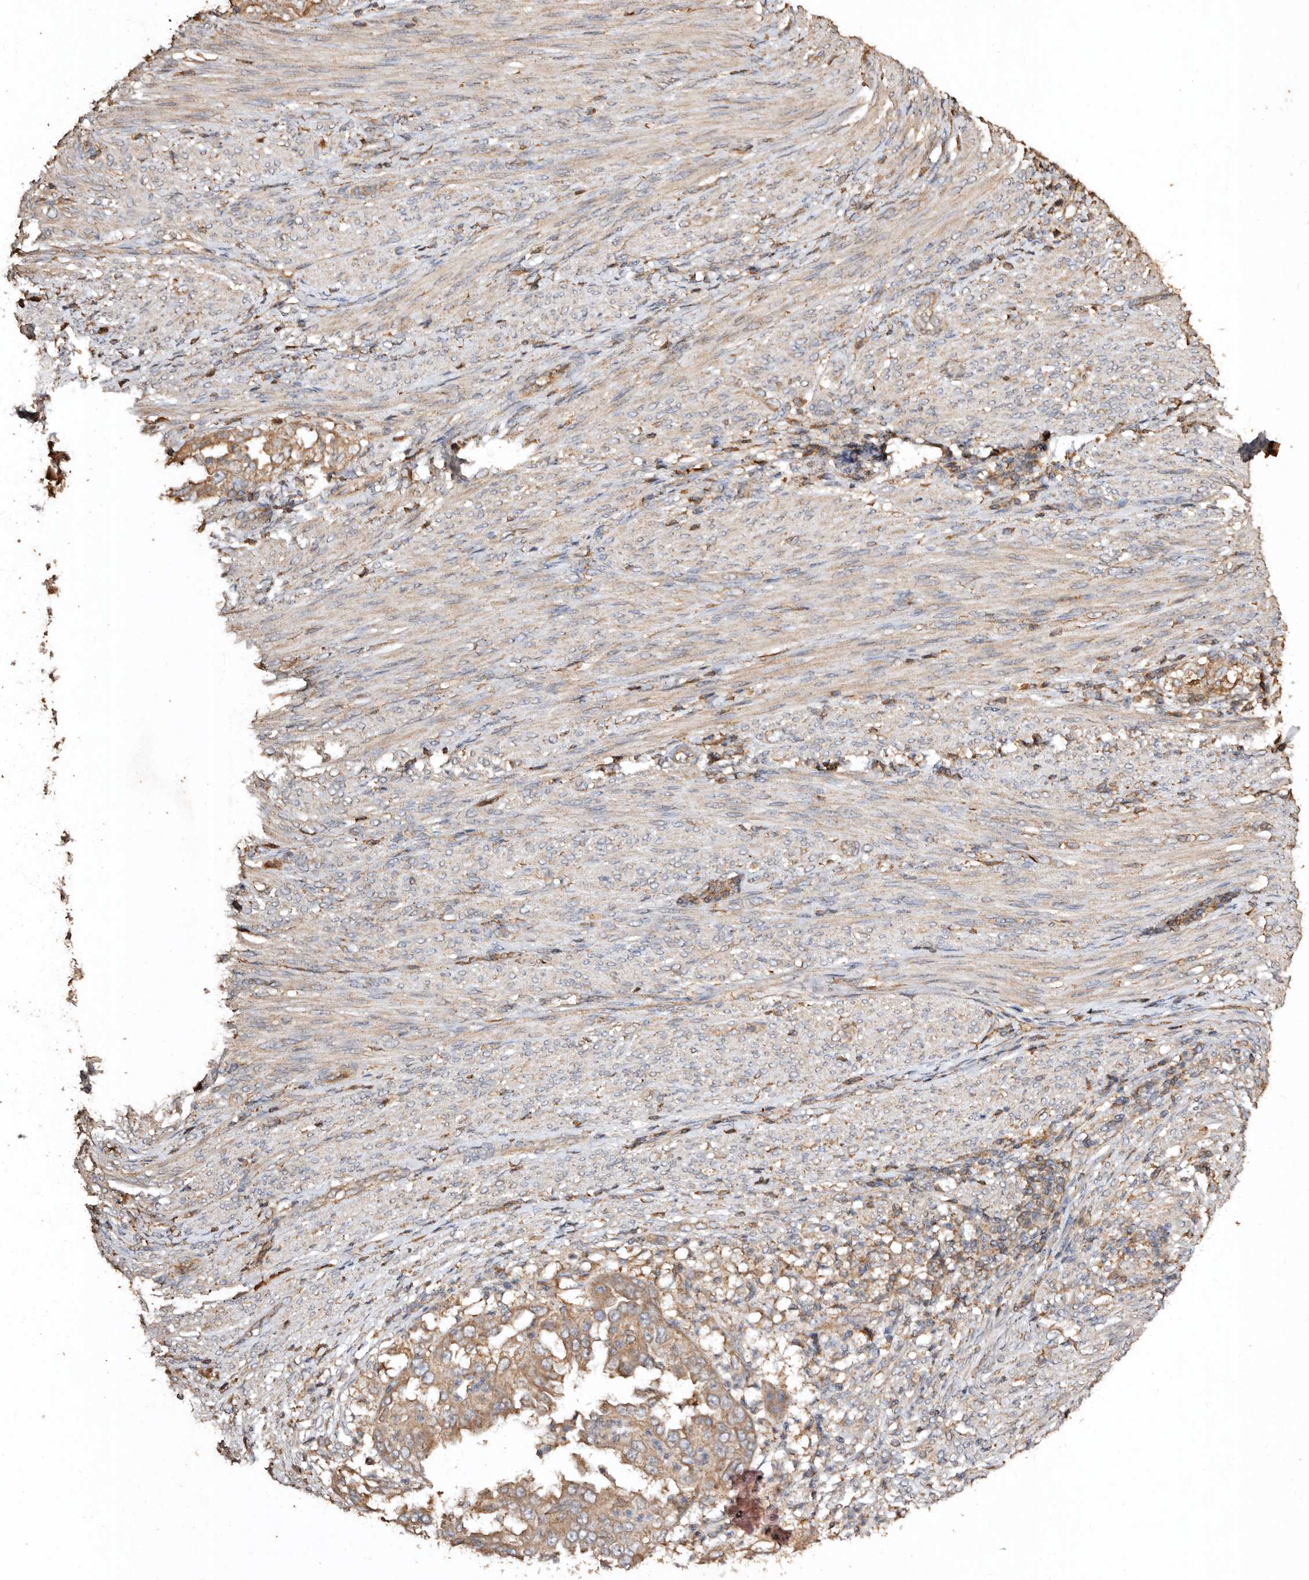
{"staining": {"intensity": "moderate", "quantity": ">75%", "location": "cytoplasmic/membranous"}, "tissue": "endometrial cancer", "cell_type": "Tumor cells", "image_type": "cancer", "snomed": [{"axis": "morphology", "description": "Adenocarcinoma, NOS"}, {"axis": "topography", "description": "Endometrium"}], "caption": "There is medium levels of moderate cytoplasmic/membranous staining in tumor cells of adenocarcinoma (endometrial), as demonstrated by immunohistochemical staining (brown color).", "gene": "FARS2", "patient": {"sex": "female", "age": 85}}